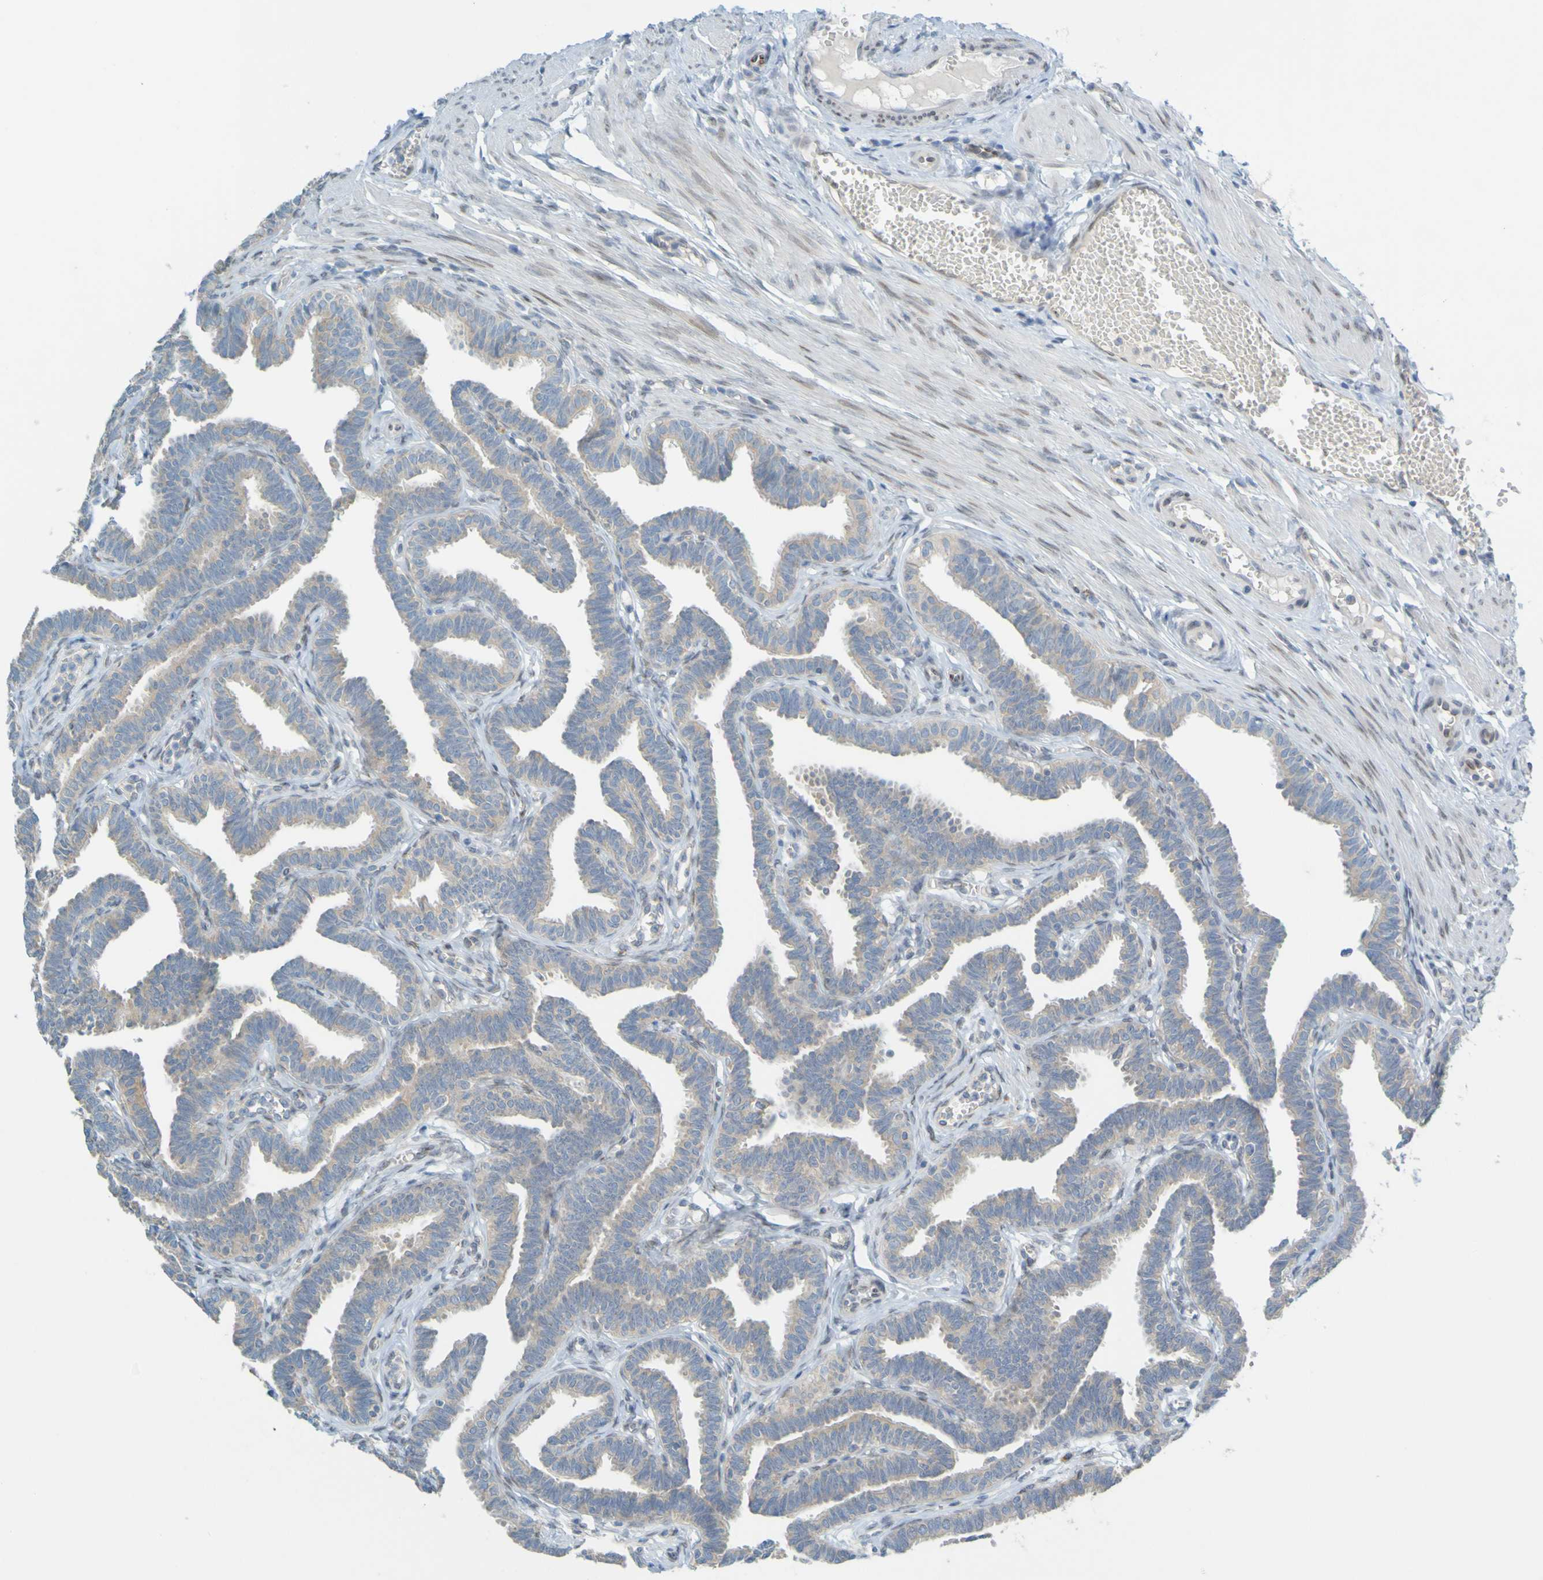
{"staining": {"intensity": "weak", "quantity": ">75%", "location": "cytoplasmic/membranous"}, "tissue": "fallopian tube", "cell_type": "Glandular cells", "image_type": "normal", "snomed": [{"axis": "morphology", "description": "Normal tissue, NOS"}, {"axis": "topography", "description": "Fallopian tube"}, {"axis": "topography", "description": "Ovary"}], "caption": "Weak cytoplasmic/membranous staining for a protein is present in approximately >75% of glandular cells of benign fallopian tube using IHC.", "gene": "MAG", "patient": {"sex": "female", "age": 23}}